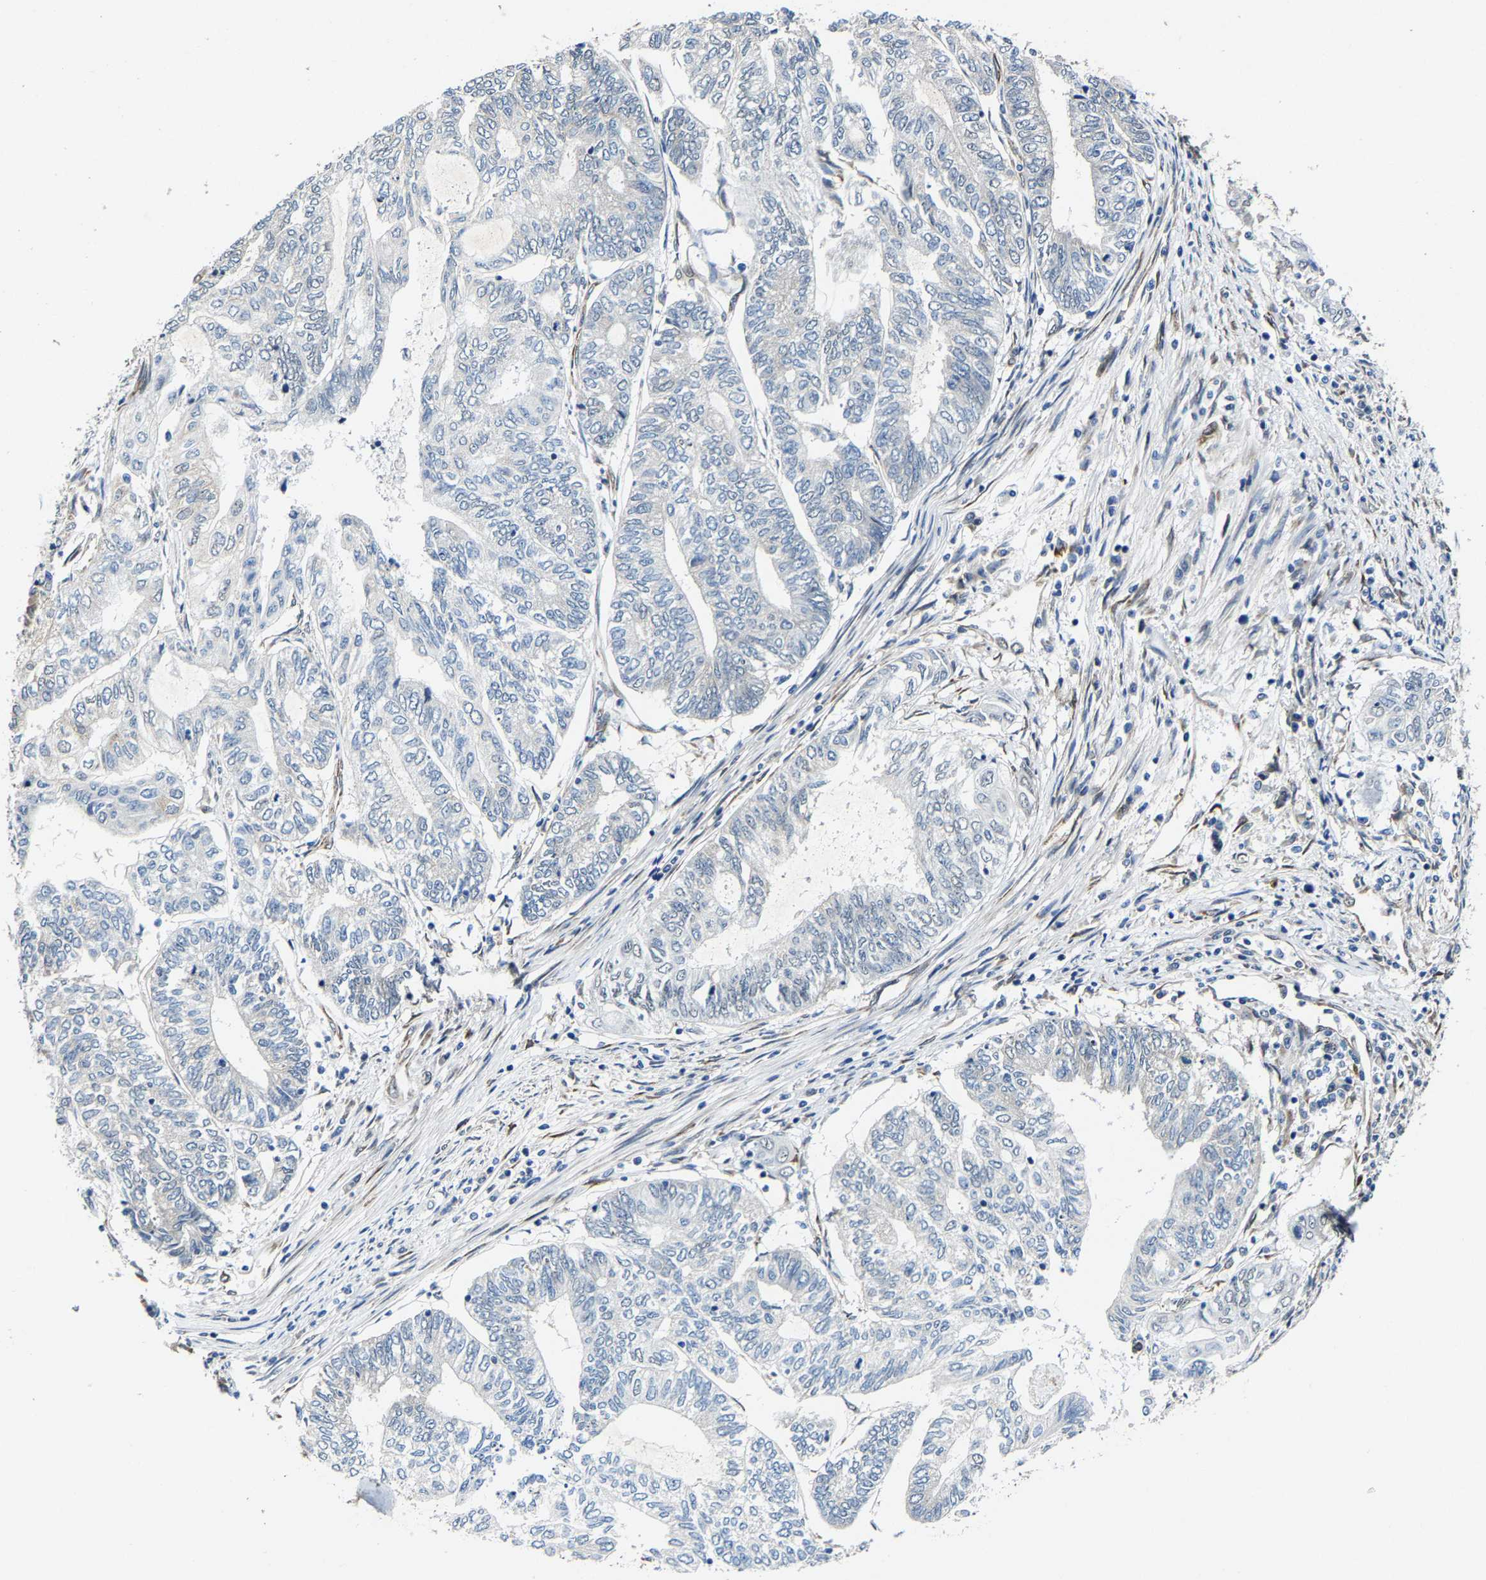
{"staining": {"intensity": "negative", "quantity": "none", "location": "none"}, "tissue": "endometrial cancer", "cell_type": "Tumor cells", "image_type": "cancer", "snomed": [{"axis": "morphology", "description": "Adenocarcinoma, NOS"}, {"axis": "topography", "description": "Uterus"}, {"axis": "topography", "description": "Endometrium"}], "caption": "IHC of human endometrial adenocarcinoma exhibits no positivity in tumor cells. (Immunohistochemistry, brightfield microscopy, high magnification).", "gene": "METTL1", "patient": {"sex": "female", "age": 70}}